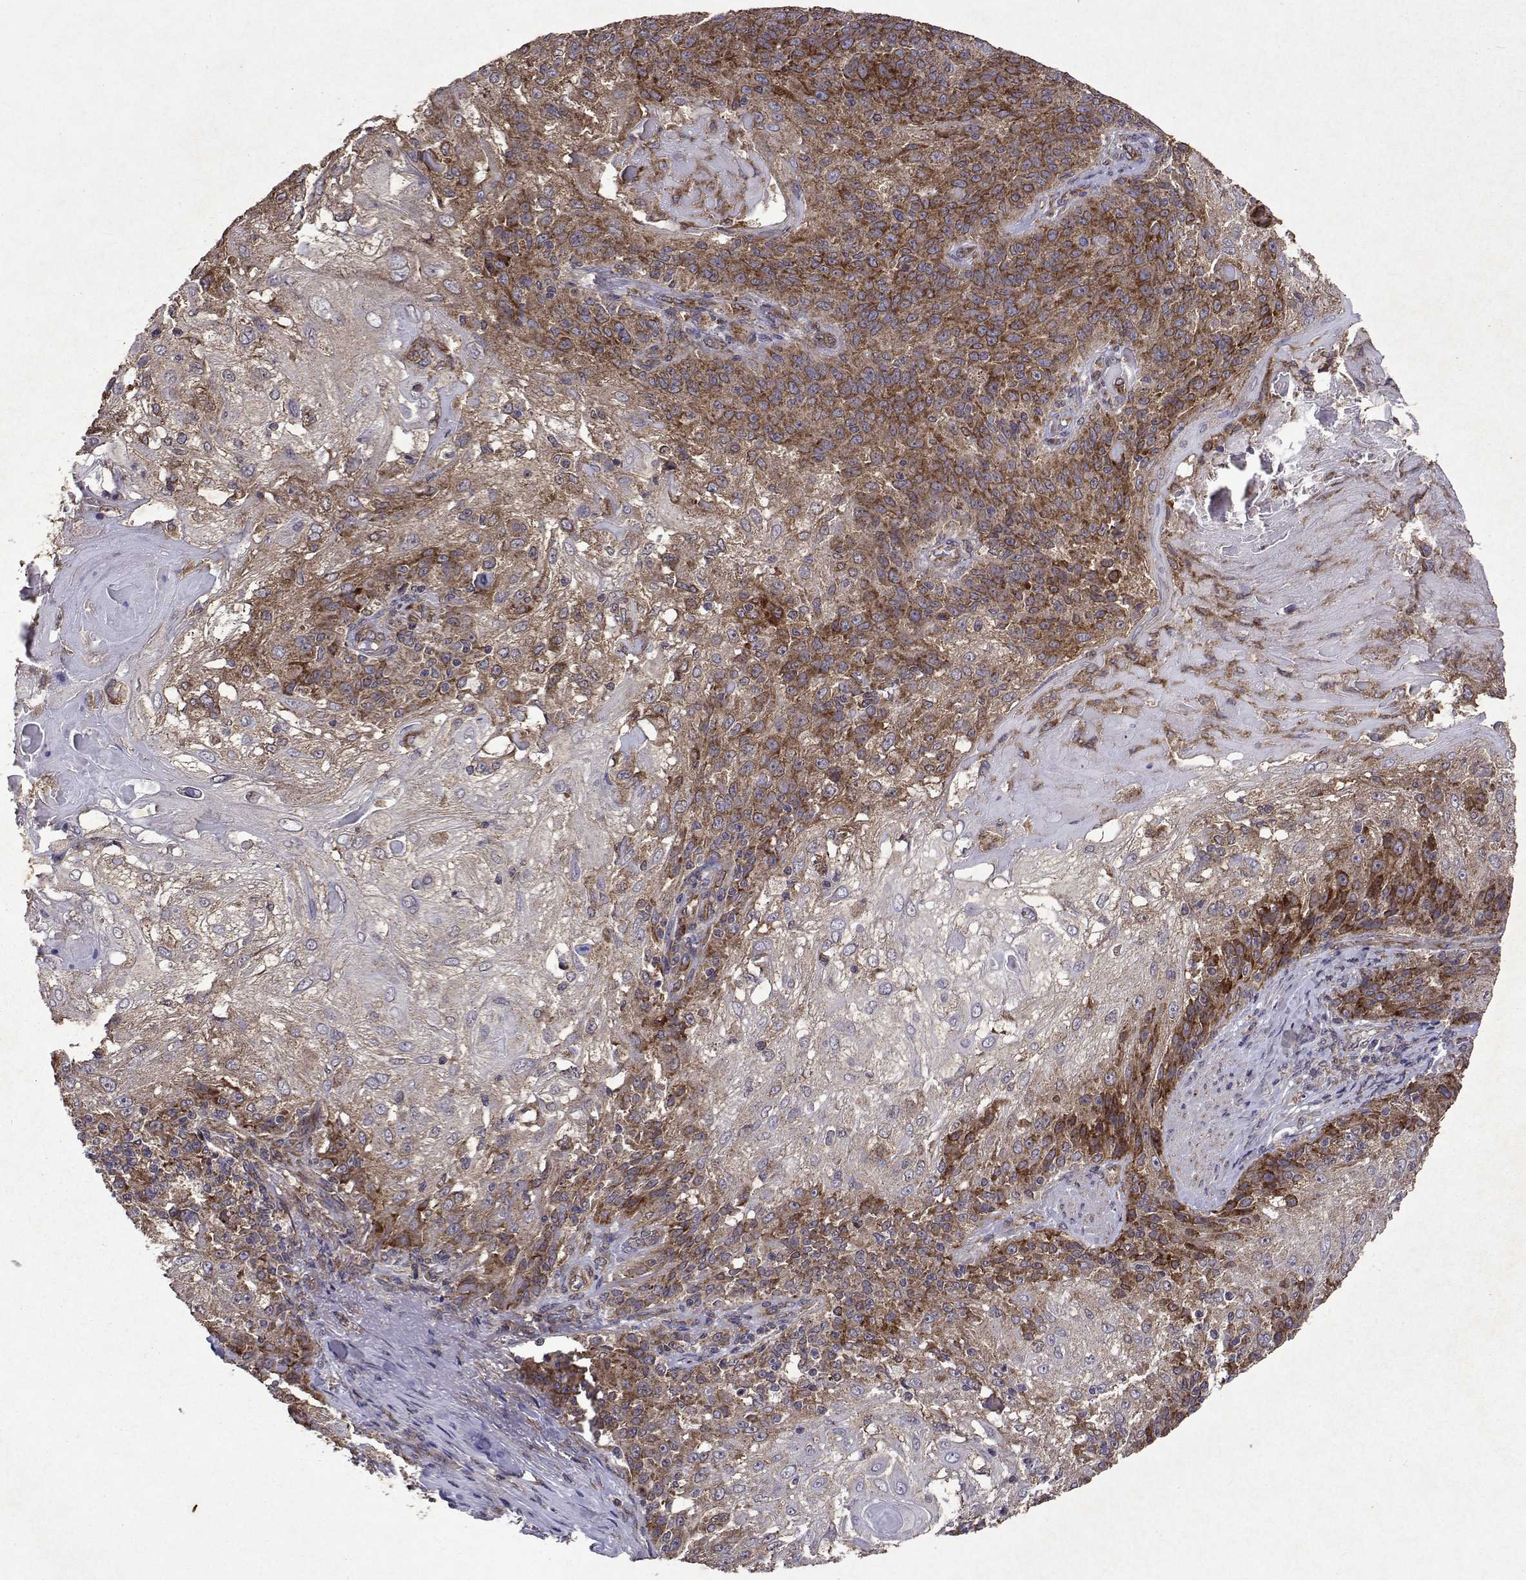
{"staining": {"intensity": "moderate", "quantity": "25%-75%", "location": "cytoplasmic/membranous"}, "tissue": "skin cancer", "cell_type": "Tumor cells", "image_type": "cancer", "snomed": [{"axis": "morphology", "description": "Normal tissue, NOS"}, {"axis": "morphology", "description": "Squamous cell carcinoma, NOS"}, {"axis": "topography", "description": "Skin"}], "caption": "Skin squamous cell carcinoma stained with a protein marker displays moderate staining in tumor cells.", "gene": "TARBP2", "patient": {"sex": "female", "age": 83}}